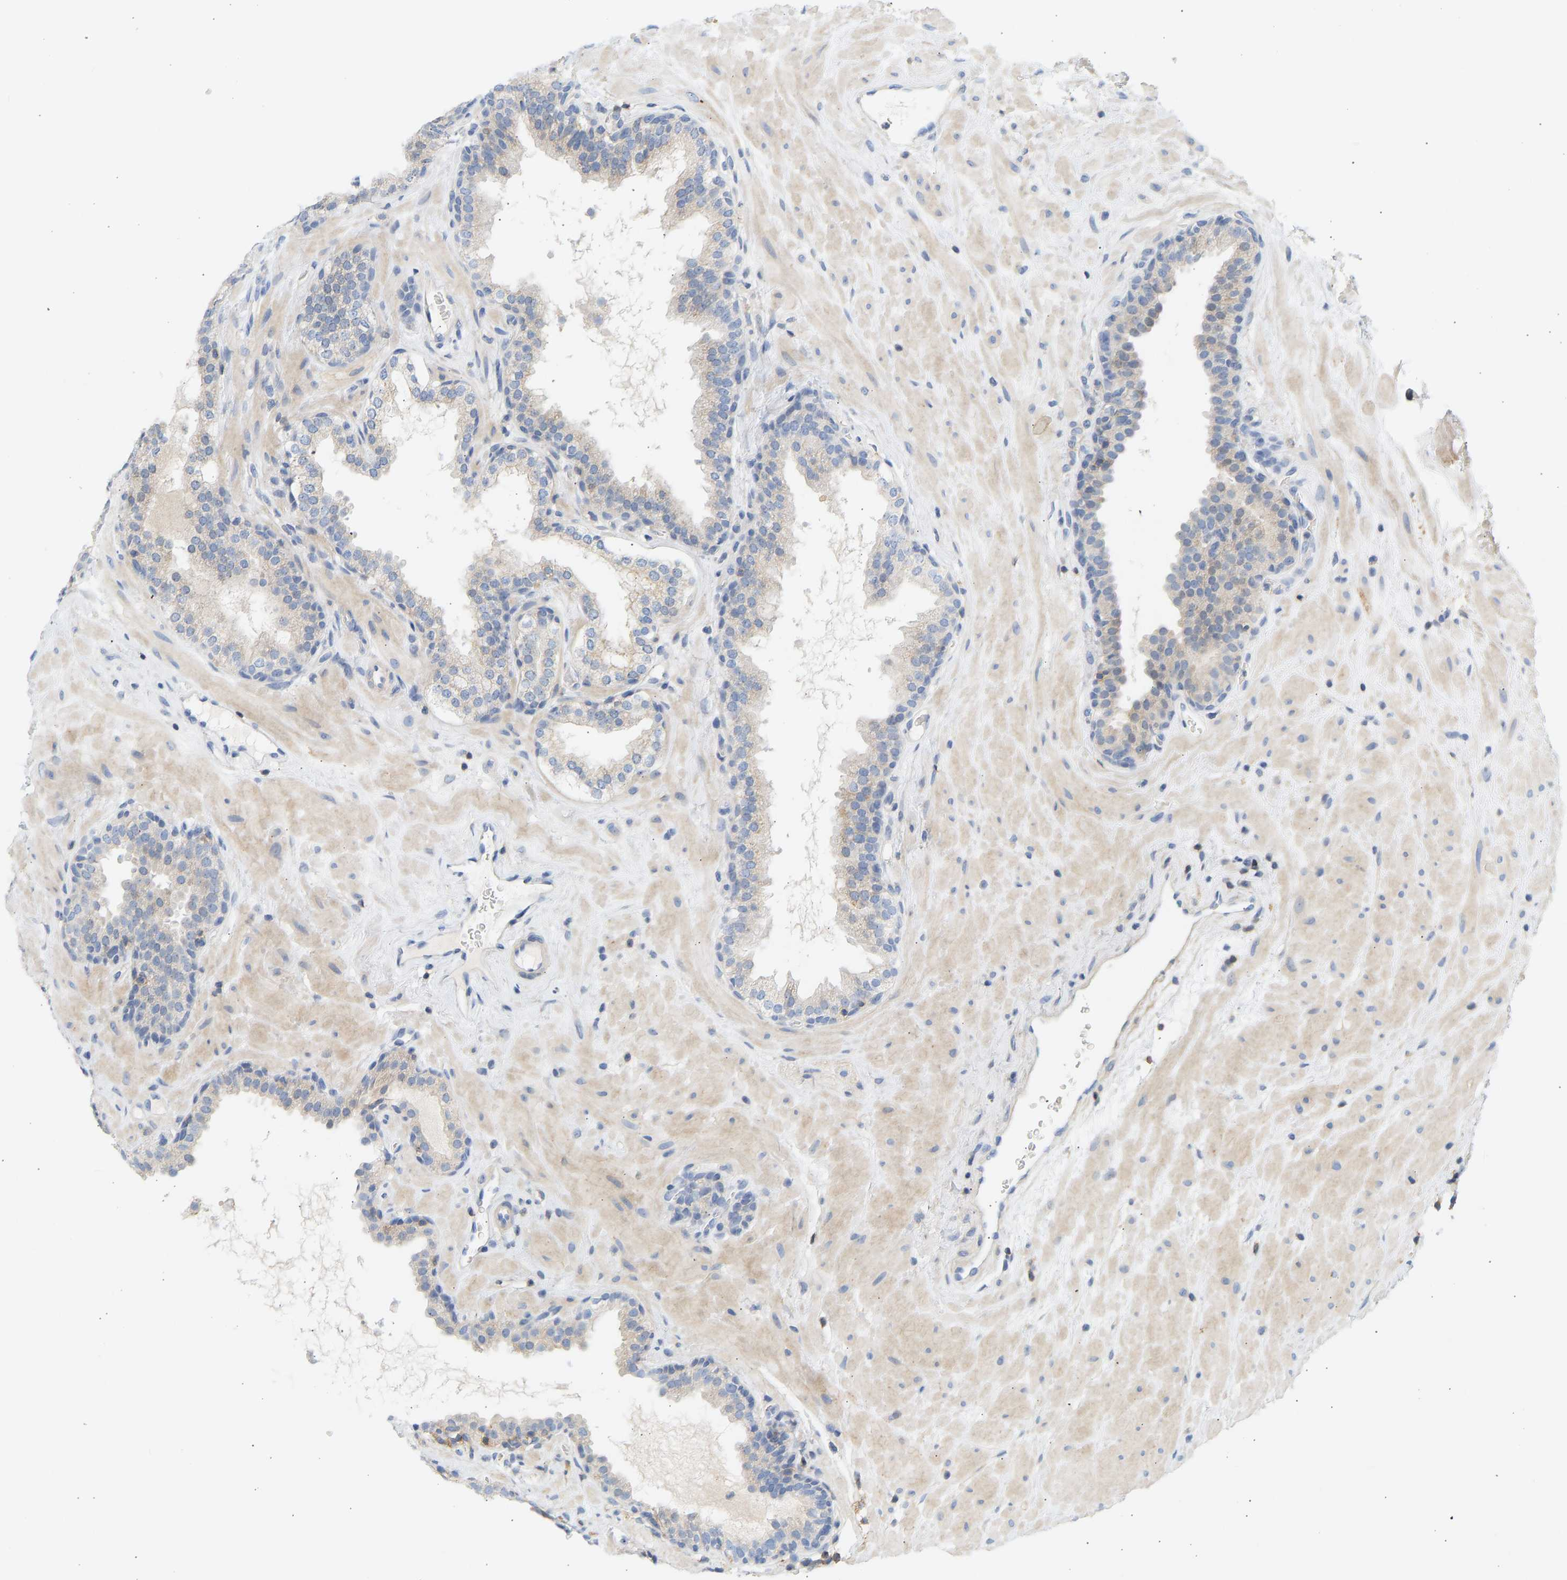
{"staining": {"intensity": "negative", "quantity": "none", "location": "none"}, "tissue": "prostate", "cell_type": "Glandular cells", "image_type": "normal", "snomed": [{"axis": "morphology", "description": "Normal tissue, NOS"}, {"axis": "topography", "description": "Prostate"}], "caption": "This is an immunohistochemistry photomicrograph of benign human prostate. There is no expression in glandular cells.", "gene": "BVES", "patient": {"sex": "male", "age": 51}}